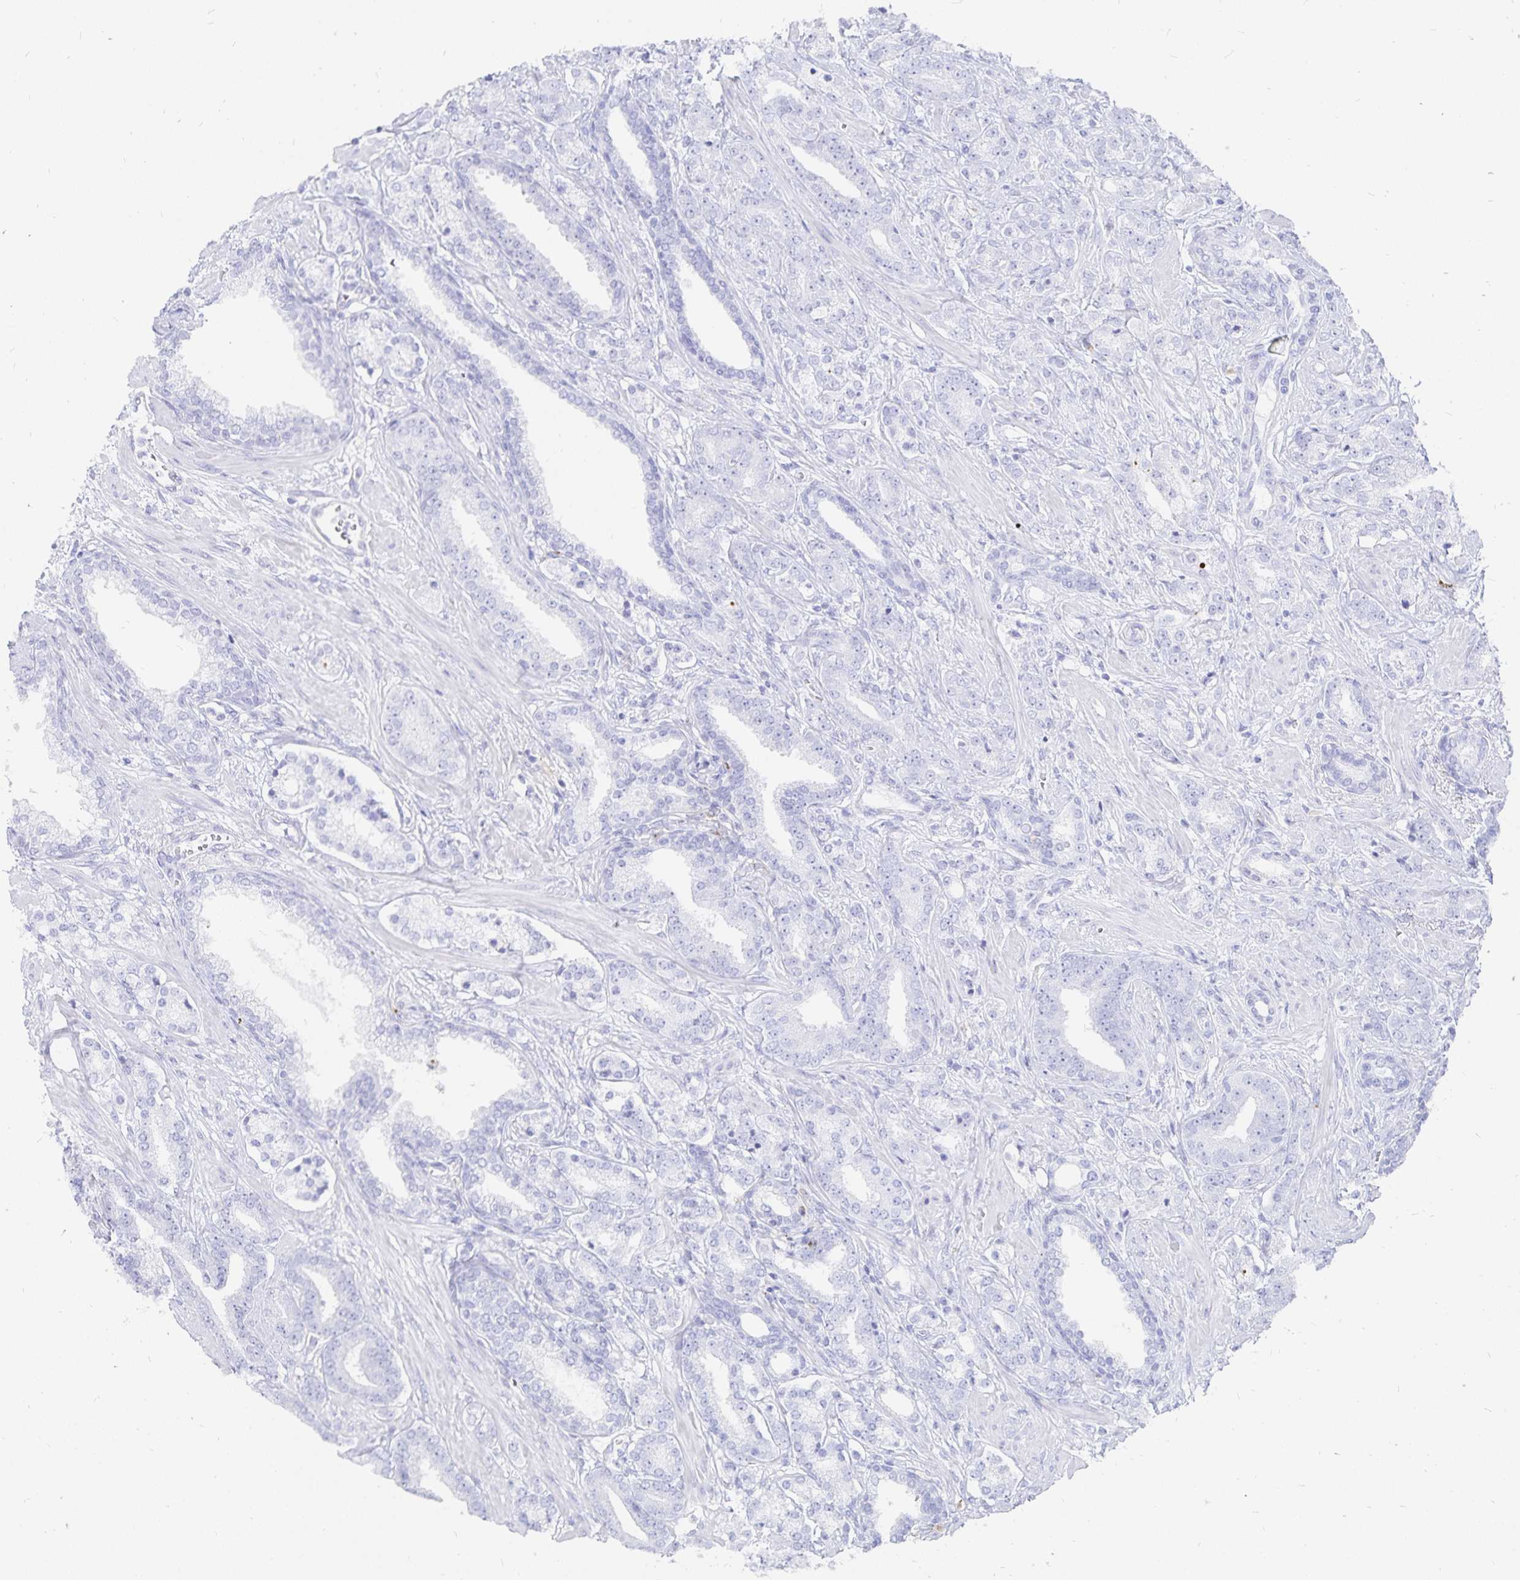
{"staining": {"intensity": "negative", "quantity": "none", "location": "none"}, "tissue": "prostate cancer", "cell_type": "Tumor cells", "image_type": "cancer", "snomed": [{"axis": "morphology", "description": "Adenocarcinoma, High grade"}, {"axis": "topography", "description": "Prostate"}], "caption": "A micrograph of human prostate cancer (high-grade adenocarcinoma) is negative for staining in tumor cells. The staining was performed using DAB (3,3'-diaminobenzidine) to visualize the protein expression in brown, while the nuclei were stained in blue with hematoxylin (Magnification: 20x).", "gene": "INSL5", "patient": {"sex": "male", "age": 60}}